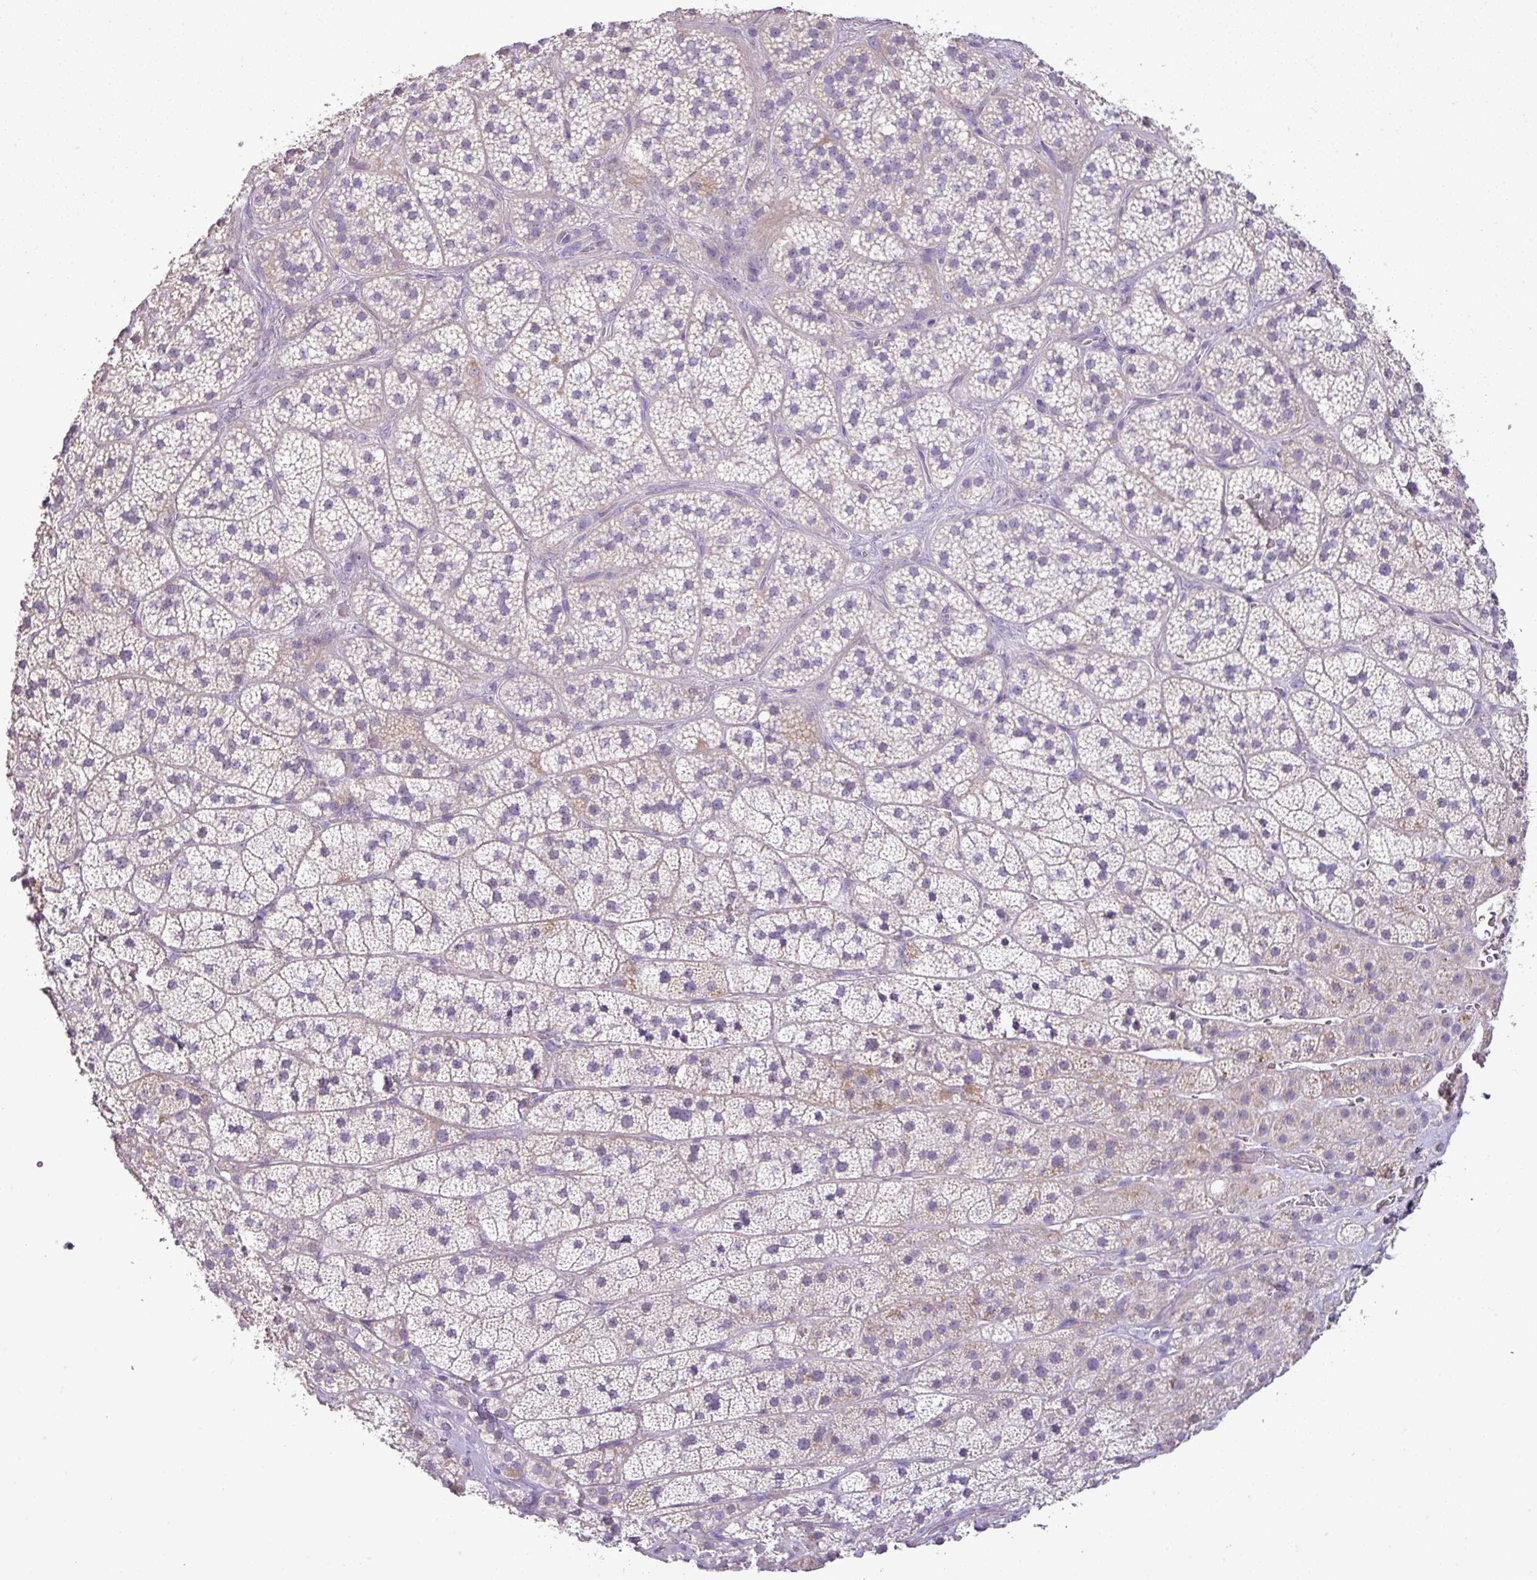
{"staining": {"intensity": "weak", "quantity": "<25%", "location": "cytoplasmic/membranous"}, "tissue": "adrenal gland", "cell_type": "Glandular cells", "image_type": "normal", "snomed": [{"axis": "morphology", "description": "Normal tissue, NOS"}, {"axis": "topography", "description": "Adrenal gland"}], "caption": "Adrenal gland was stained to show a protein in brown. There is no significant positivity in glandular cells. (DAB (3,3'-diaminobenzidine) IHC visualized using brightfield microscopy, high magnification).", "gene": "BRINP2", "patient": {"sex": "male", "age": 57}}